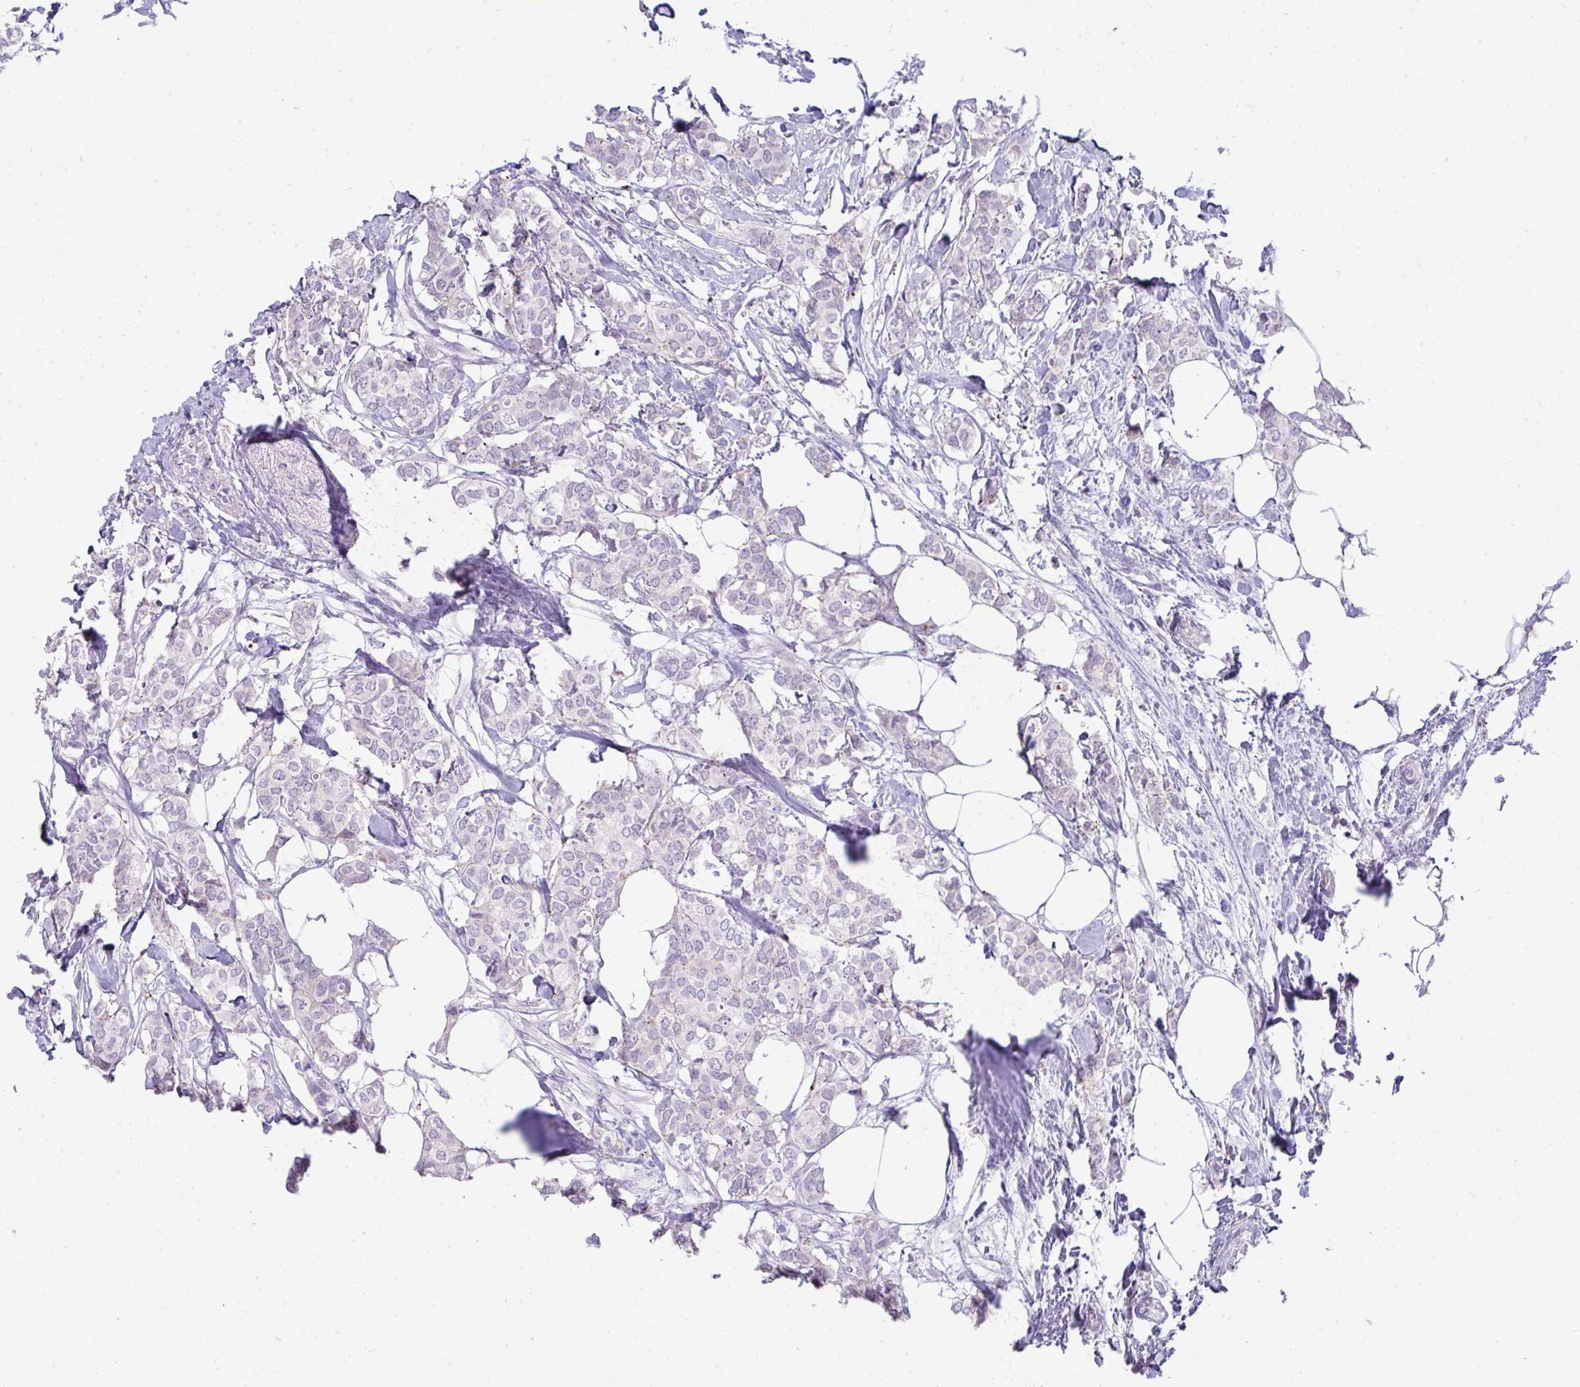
{"staining": {"intensity": "weak", "quantity": "25%-75%", "location": "cytoplasmic/membranous"}, "tissue": "breast cancer", "cell_type": "Tumor cells", "image_type": "cancer", "snomed": [{"axis": "morphology", "description": "Duct carcinoma"}, {"axis": "topography", "description": "Breast"}], "caption": "A high-resolution micrograph shows immunohistochemistry staining of breast cancer (invasive ductal carcinoma), which shows weak cytoplasmic/membranous positivity in approximately 25%-75% of tumor cells.", "gene": "VPS4B", "patient": {"sex": "female", "age": 62}}